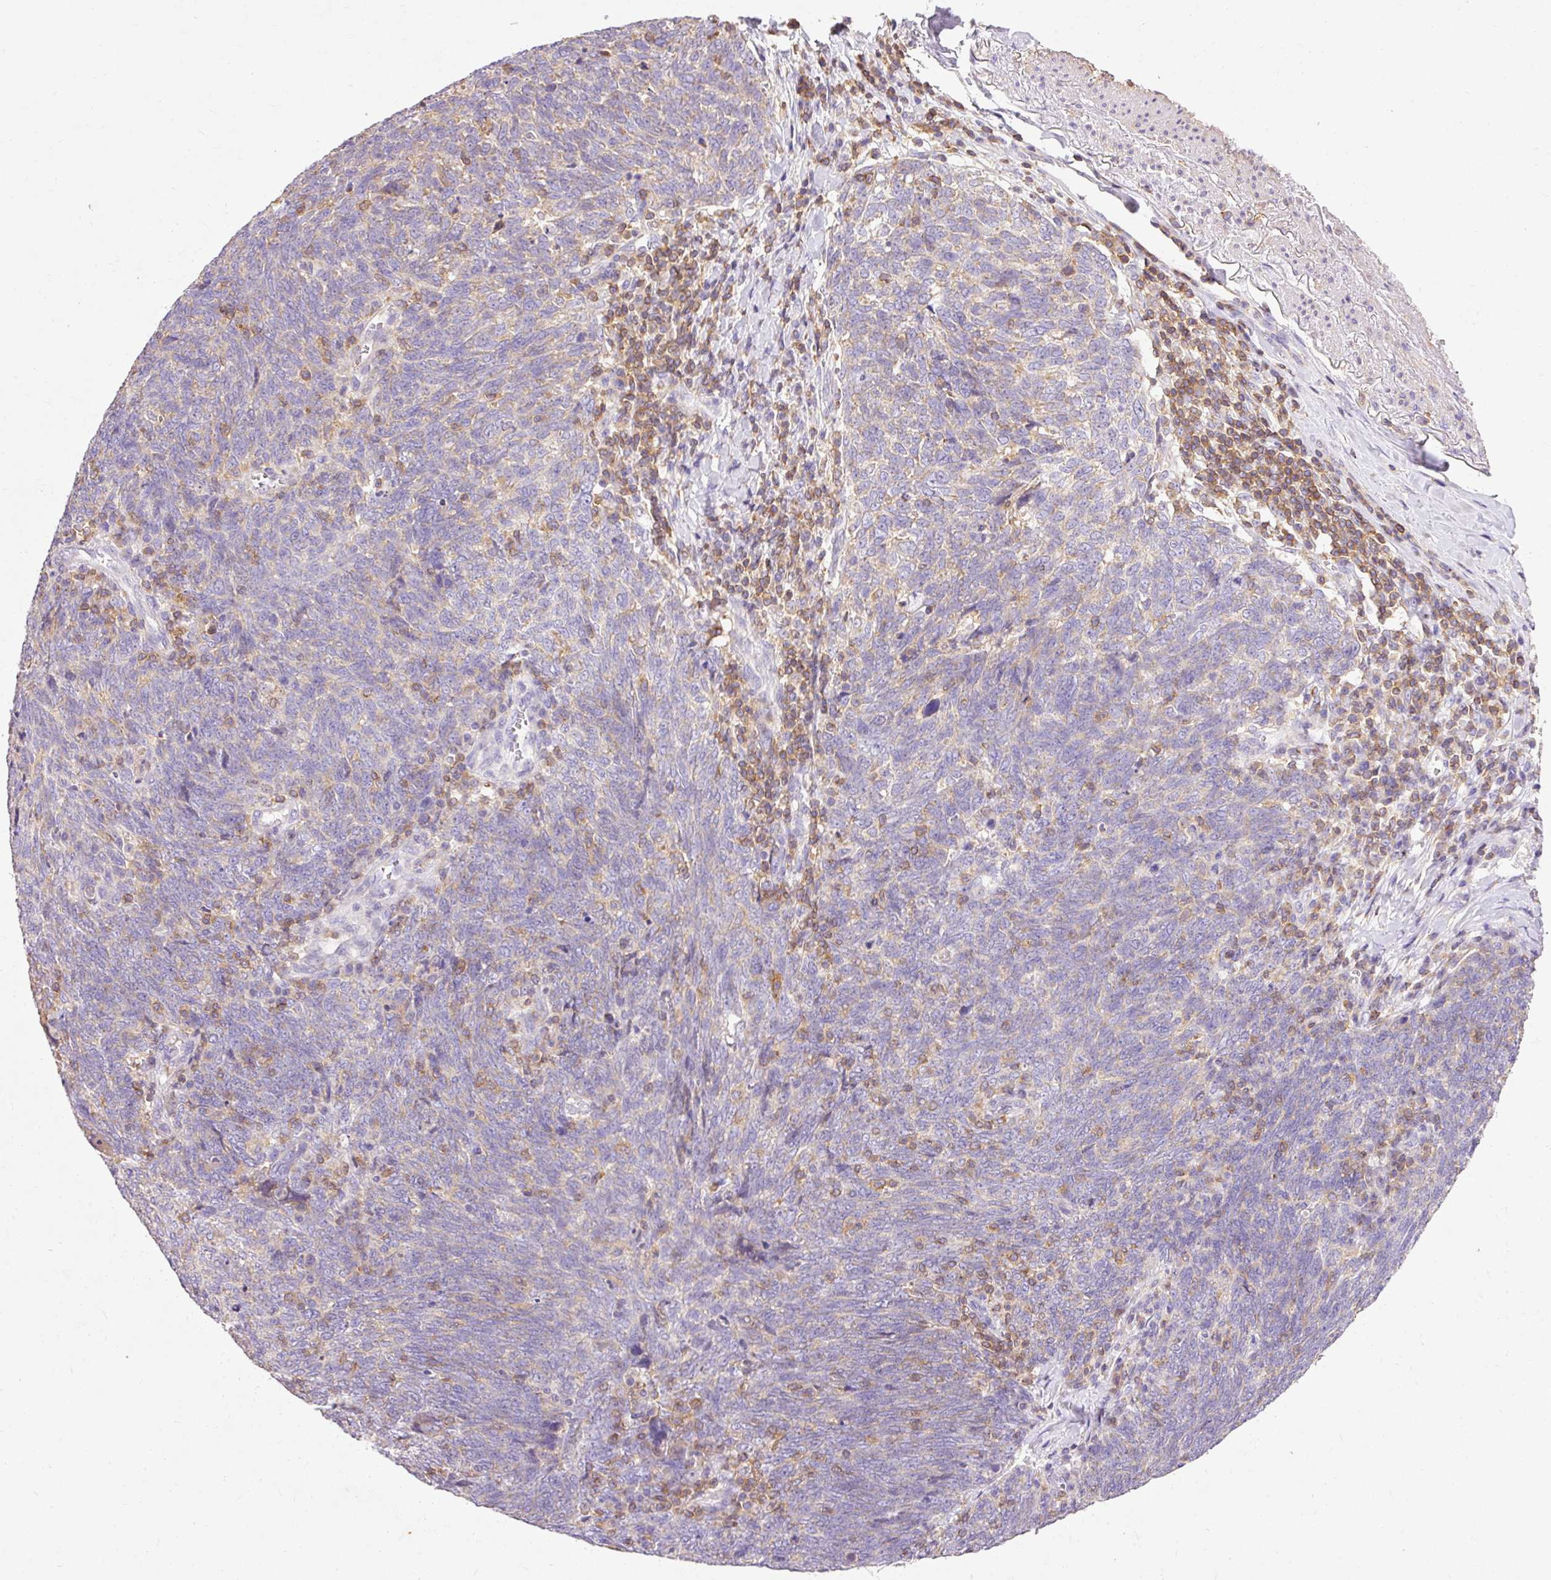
{"staining": {"intensity": "negative", "quantity": "none", "location": "none"}, "tissue": "lung cancer", "cell_type": "Tumor cells", "image_type": "cancer", "snomed": [{"axis": "morphology", "description": "Squamous cell carcinoma, NOS"}, {"axis": "topography", "description": "Lung"}], "caption": "An image of human lung cancer is negative for staining in tumor cells.", "gene": "IMMT", "patient": {"sex": "female", "age": 72}}